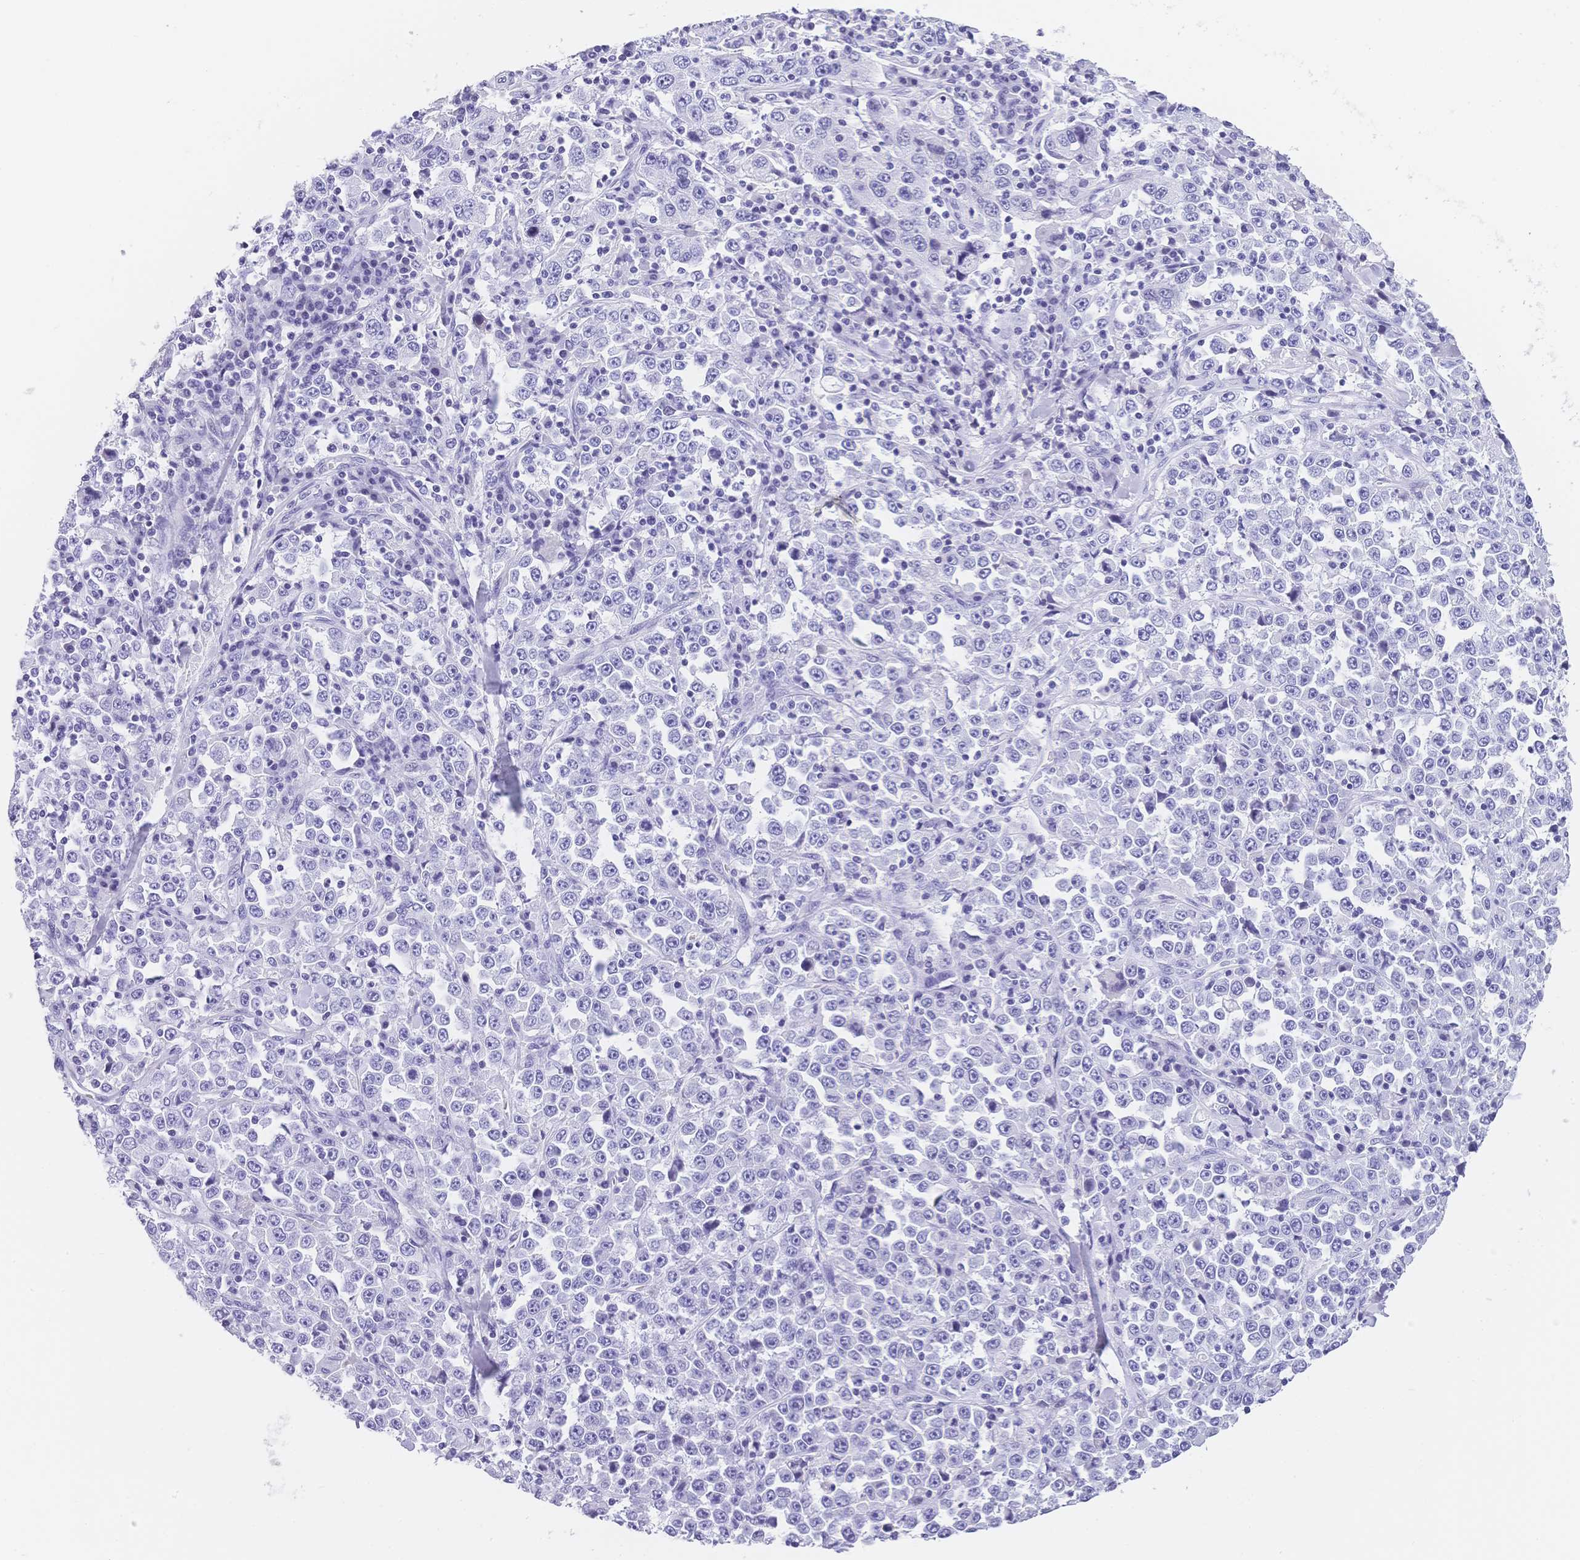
{"staining": {"intensity": "negative", "quantity": "none", "location": "none"}, "tissue": "stomach cancer", "cell_type": "Tumor cells", "image_type": "cancer", "snomed": [{"axis": "morphology", "description": "Normal tissue, NOS"}, {"axis": "morphology", "description": "Adenocarcinoma, NOS"}, {"axis": "topography", "description": "Stomach, upper"}, {"axis": "topography", "description": "Stomach"}], "caption": "The IHC micrograph has no significant staining in tumor cells of adenocarcinoma (stomach) tissue.", "gene": "MUC21", "patient": {"sex": "male", "age": 59}}